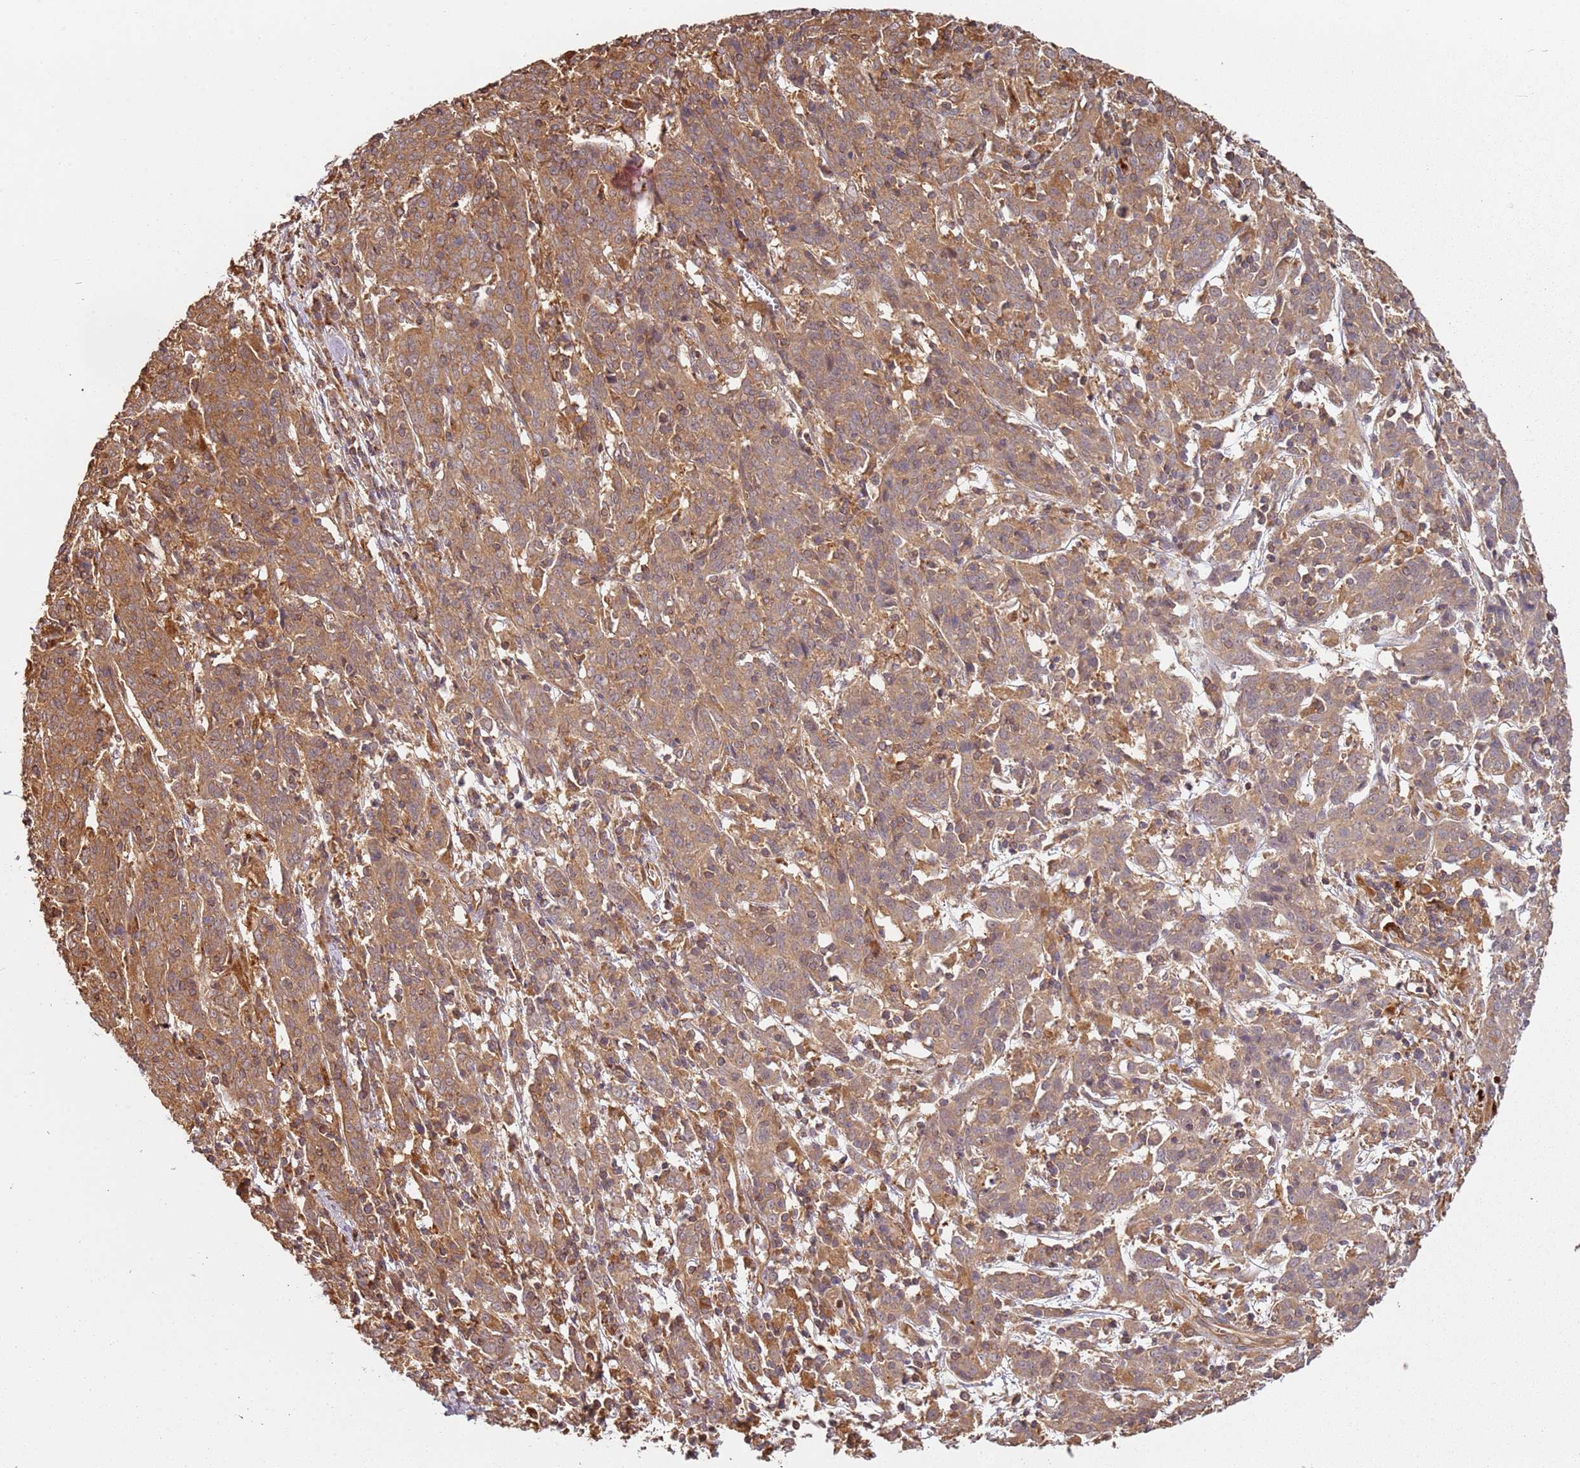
{"staining": {"intensity": "moderate", "quantity": "25%-75%", "location": "cytoplasmic/membranous"}, "tissue": "cervical cancer", "cell_type": "Tumor cells", "image_type": "cancer", "snomed": [{"axis": "morphology", "description": "Squamous cell carcinoma, NOS"}, {"axis": "topography", "description": "Cervix"}], "caption": "Moderate cytoplasmic/membranous expression for a protein is appreciated in approximately 25%-75% of tumor cells of squamous cell carcinoma (cervical) using immunohistochemistry.", "gene": "SCGB2B2", "patient": {"sex": "female", "age": 67}}